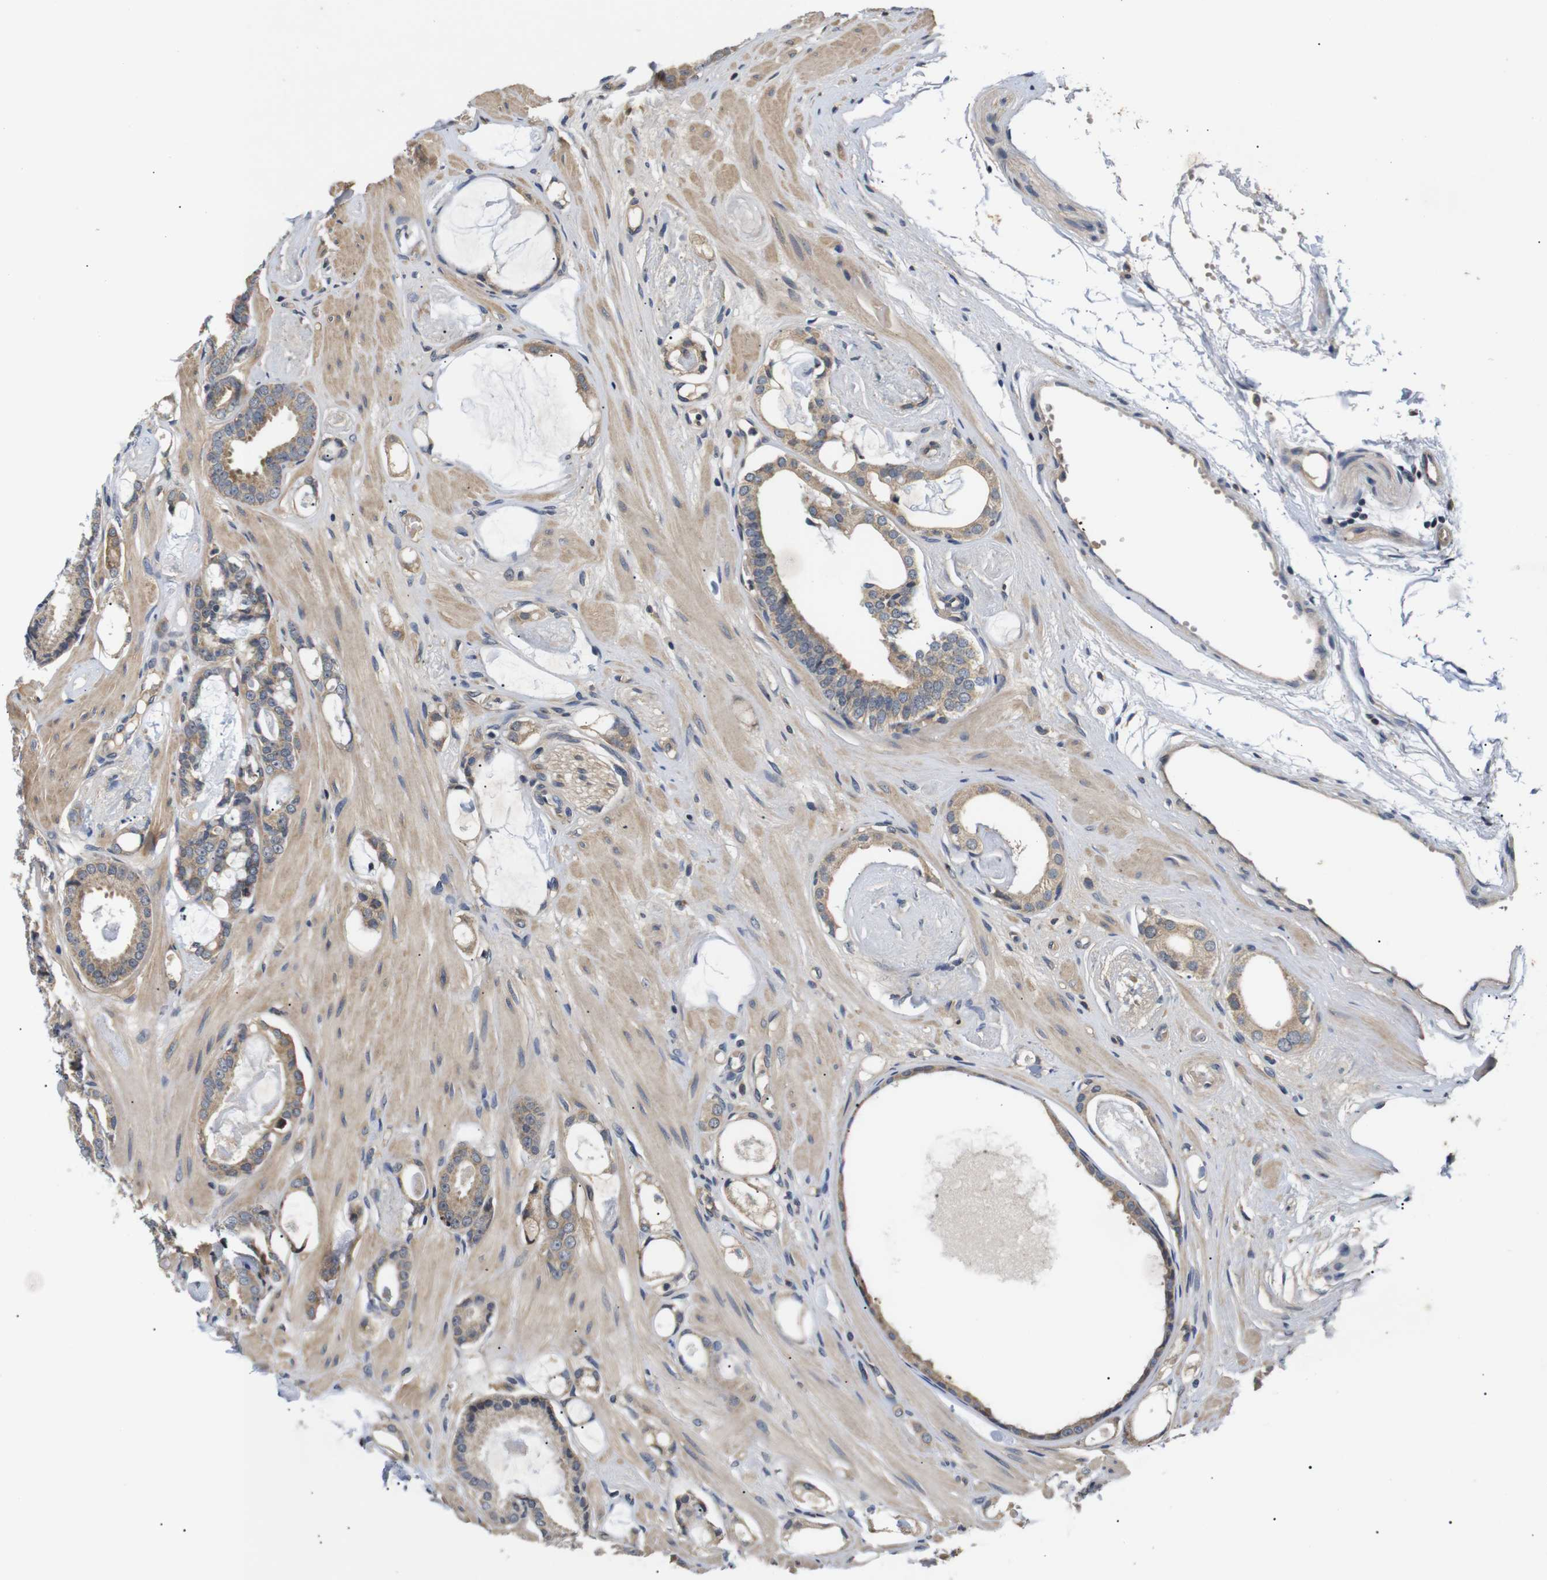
{"staining": {"intensity": "moderate", "quantity": ">75%", "location": "cytoplasmic/membranous"}, "tissue": "prostate cancer", "cell_type": "Tumor cells", "image_type": "cancer", "snomed": [{"axis": "morphology", "description": "Adenocarcinoma, Low grade"}, {"axis": "topography", "description": "Prostate"}], "caption": "Human prostate low-grade adenocarcinoma stained with a protein marker shows moderate staining in tumor cells.", "gene": "RIPK1", "patient": {"sex": "male", "age": 53}}